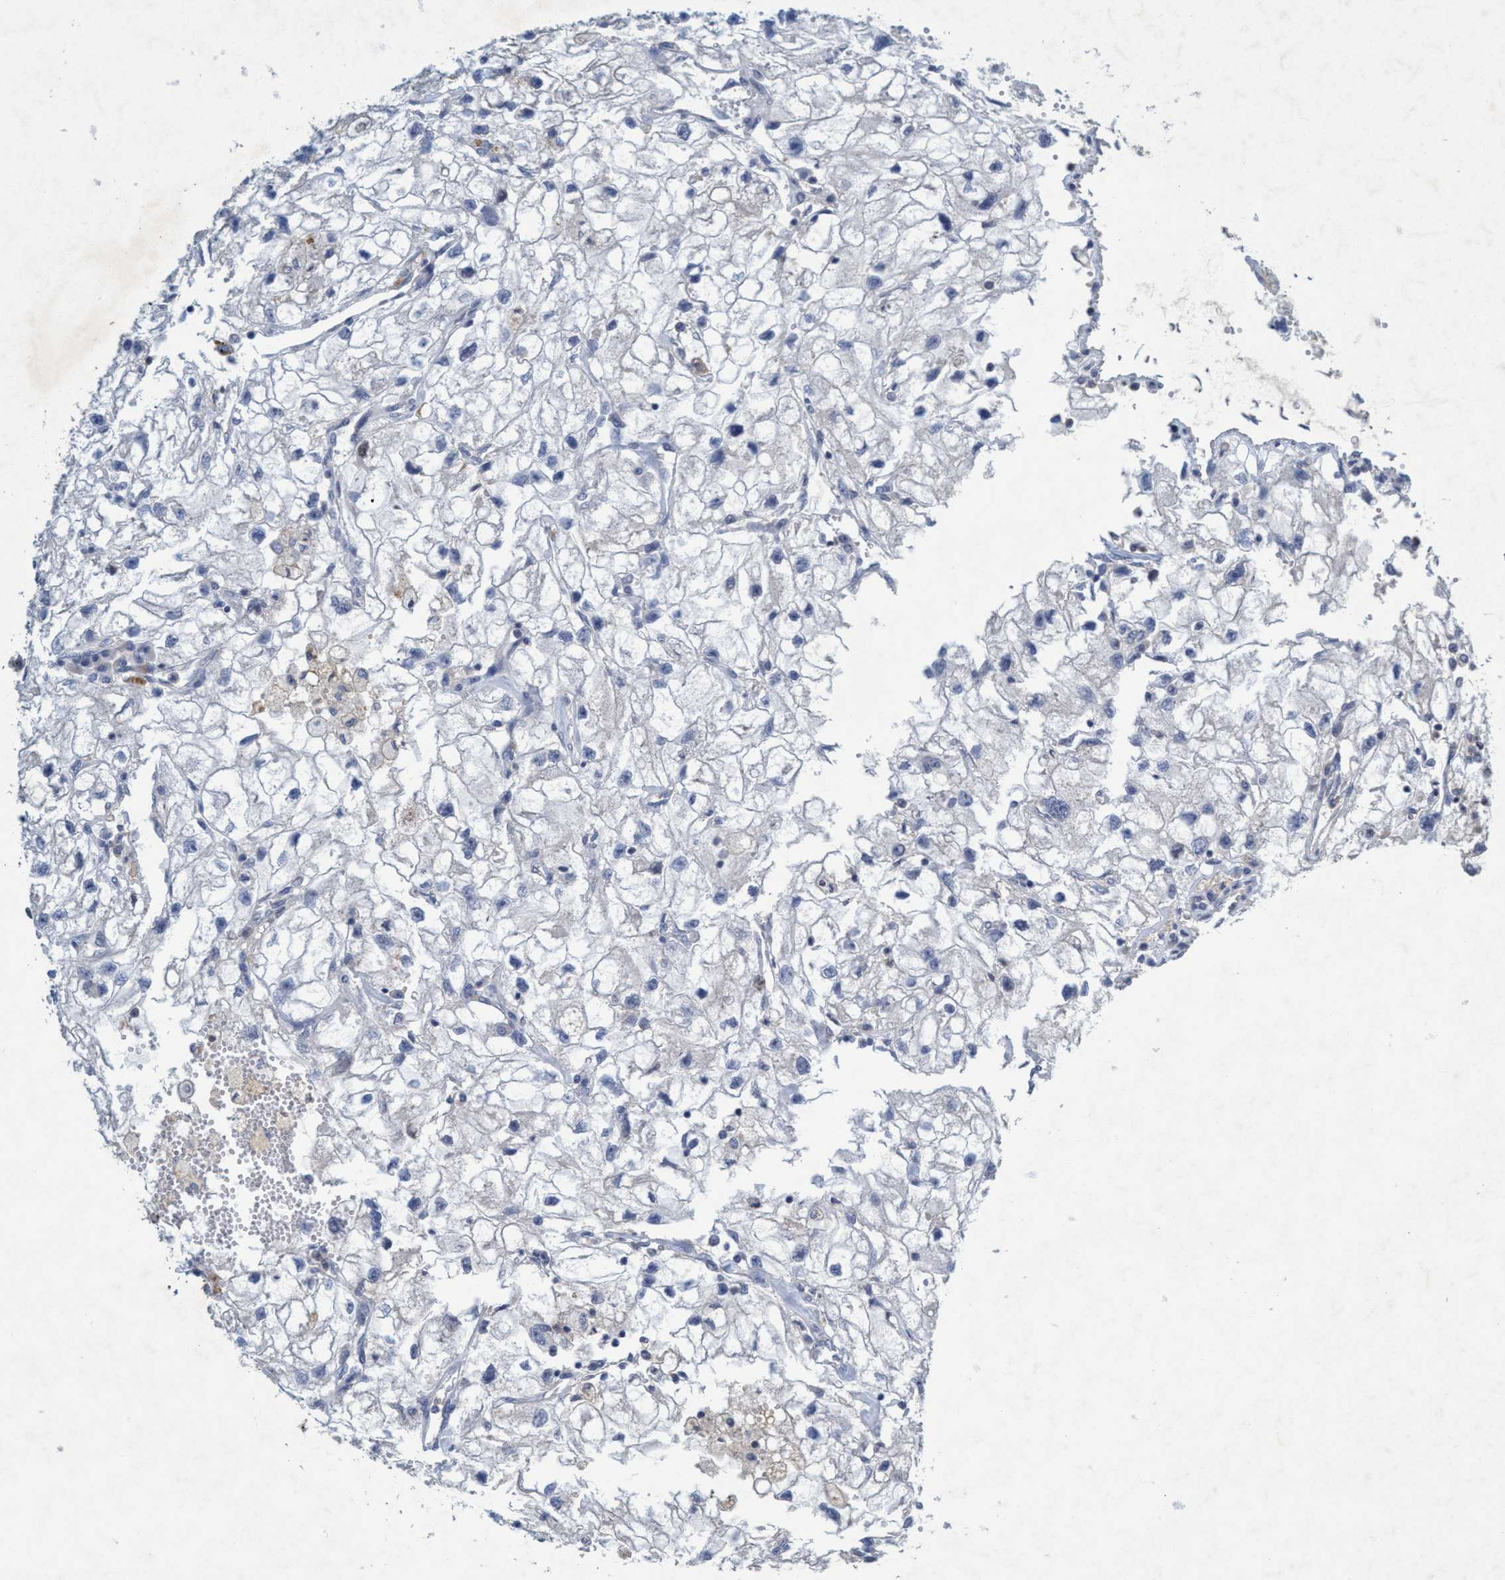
{"staining": {"intensity": "negative", "quantity": "none", "location": "none"}, "tissue": "renal cancer", "cell_type": "Tumor cells", "image_type": "cancer", "snomed": [{"axis": "morphology", "description": "Adenocarcinoma, NOS"}, {"axis": "topography", "description": "Kidney"}], "caption": "A photomicrograph of human renal cancer (adenocarcinoma) is negative for staining in tumor cells.", "gene": "RNF208", "patient": {"sex": "female", "age": 70}}